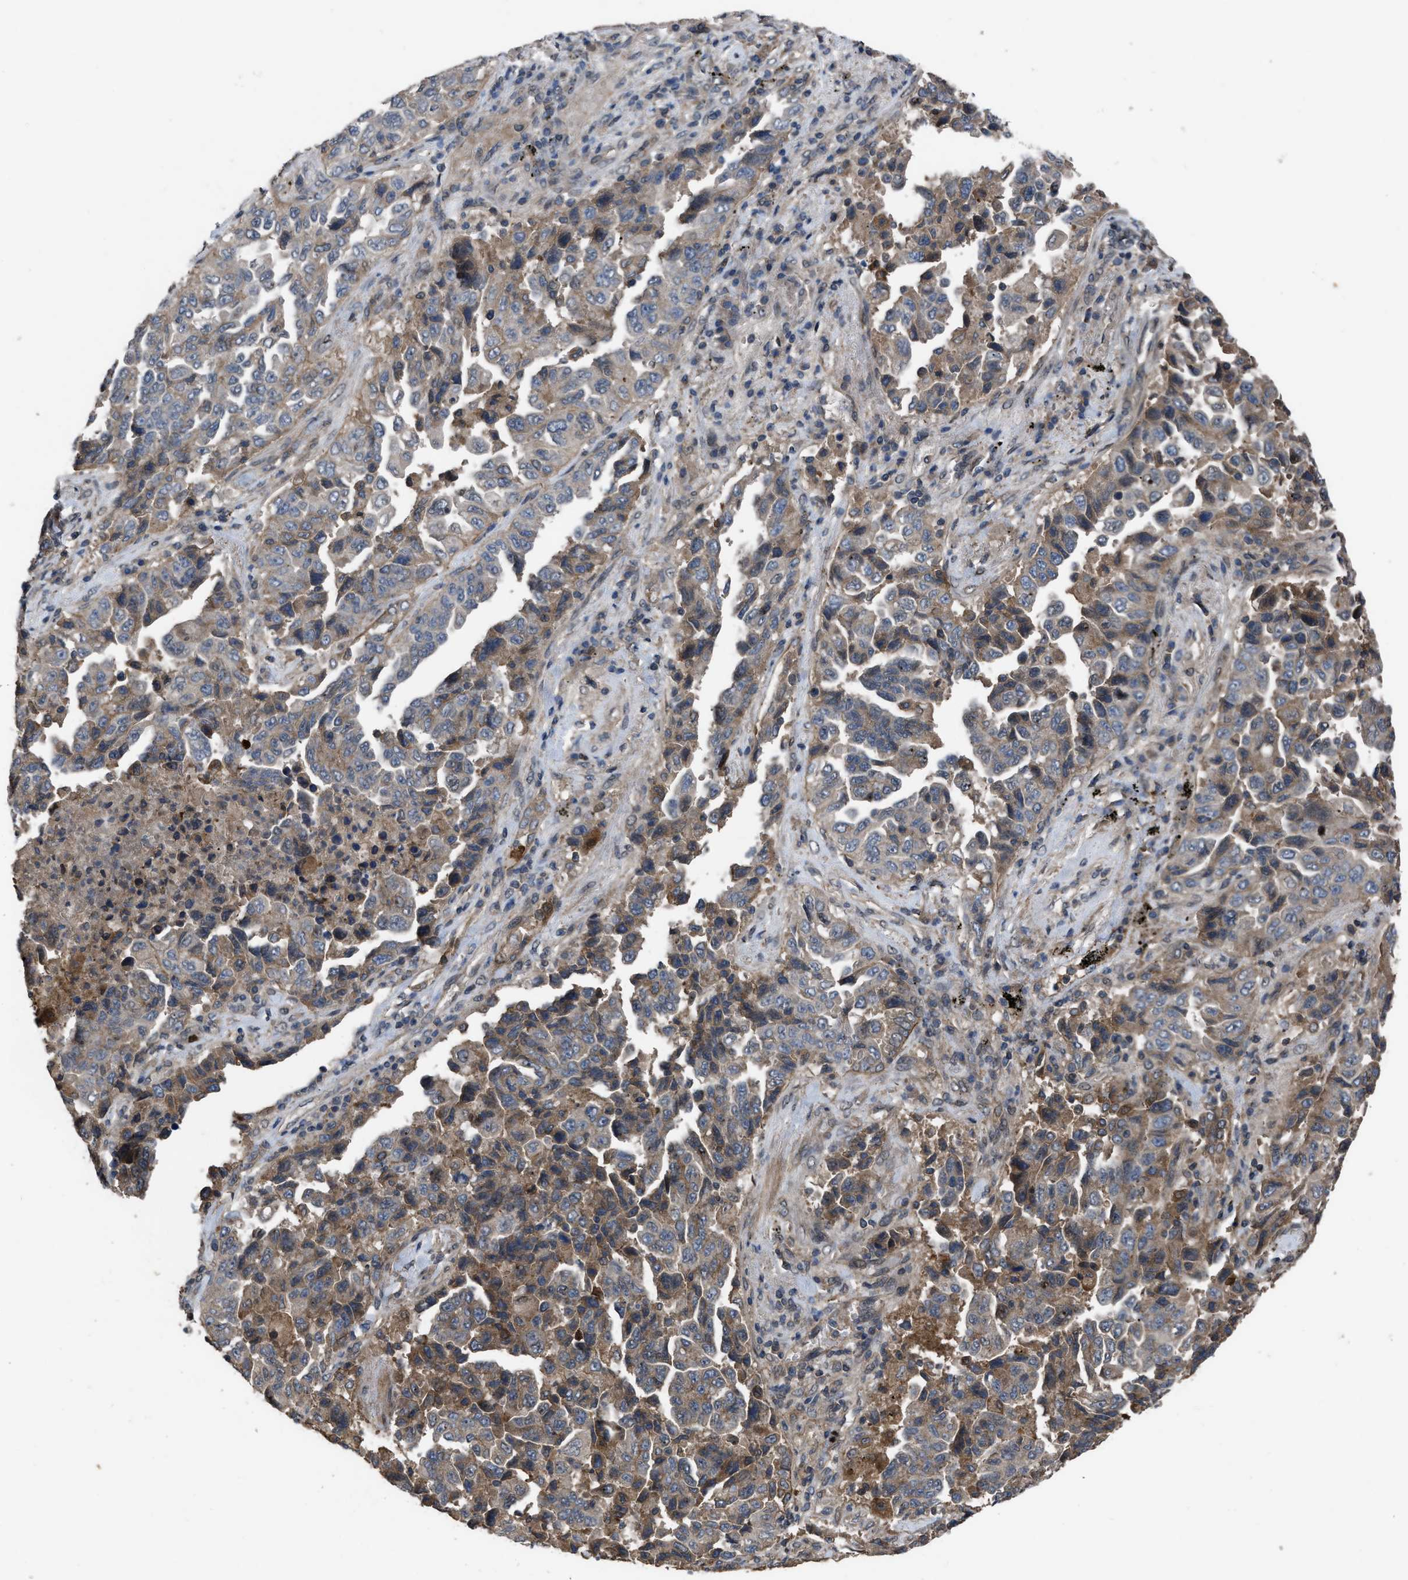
{"staining": {"intensity": "moderate", "quantity": "25%-75%", "location": "cytoplasmic/membranous"}, "tissue": "lung cancer", "cell_type": "Tumor cells", "image_type": "cancer", "snomed": [{"axis": "morphology", "description": "Adenocarcinoma, NOS"}, {"axis": "topography", "description": "Lung"}], "caption": "High-power microscopy captured an immunohistochemistry image of lung adenocarcinoma, revealing moderate cytoplasmic/membranous expression in about 25%-75% of tumor cells.", "gene": "UTRN", "patient": {"sex": "female", "age": 51}}